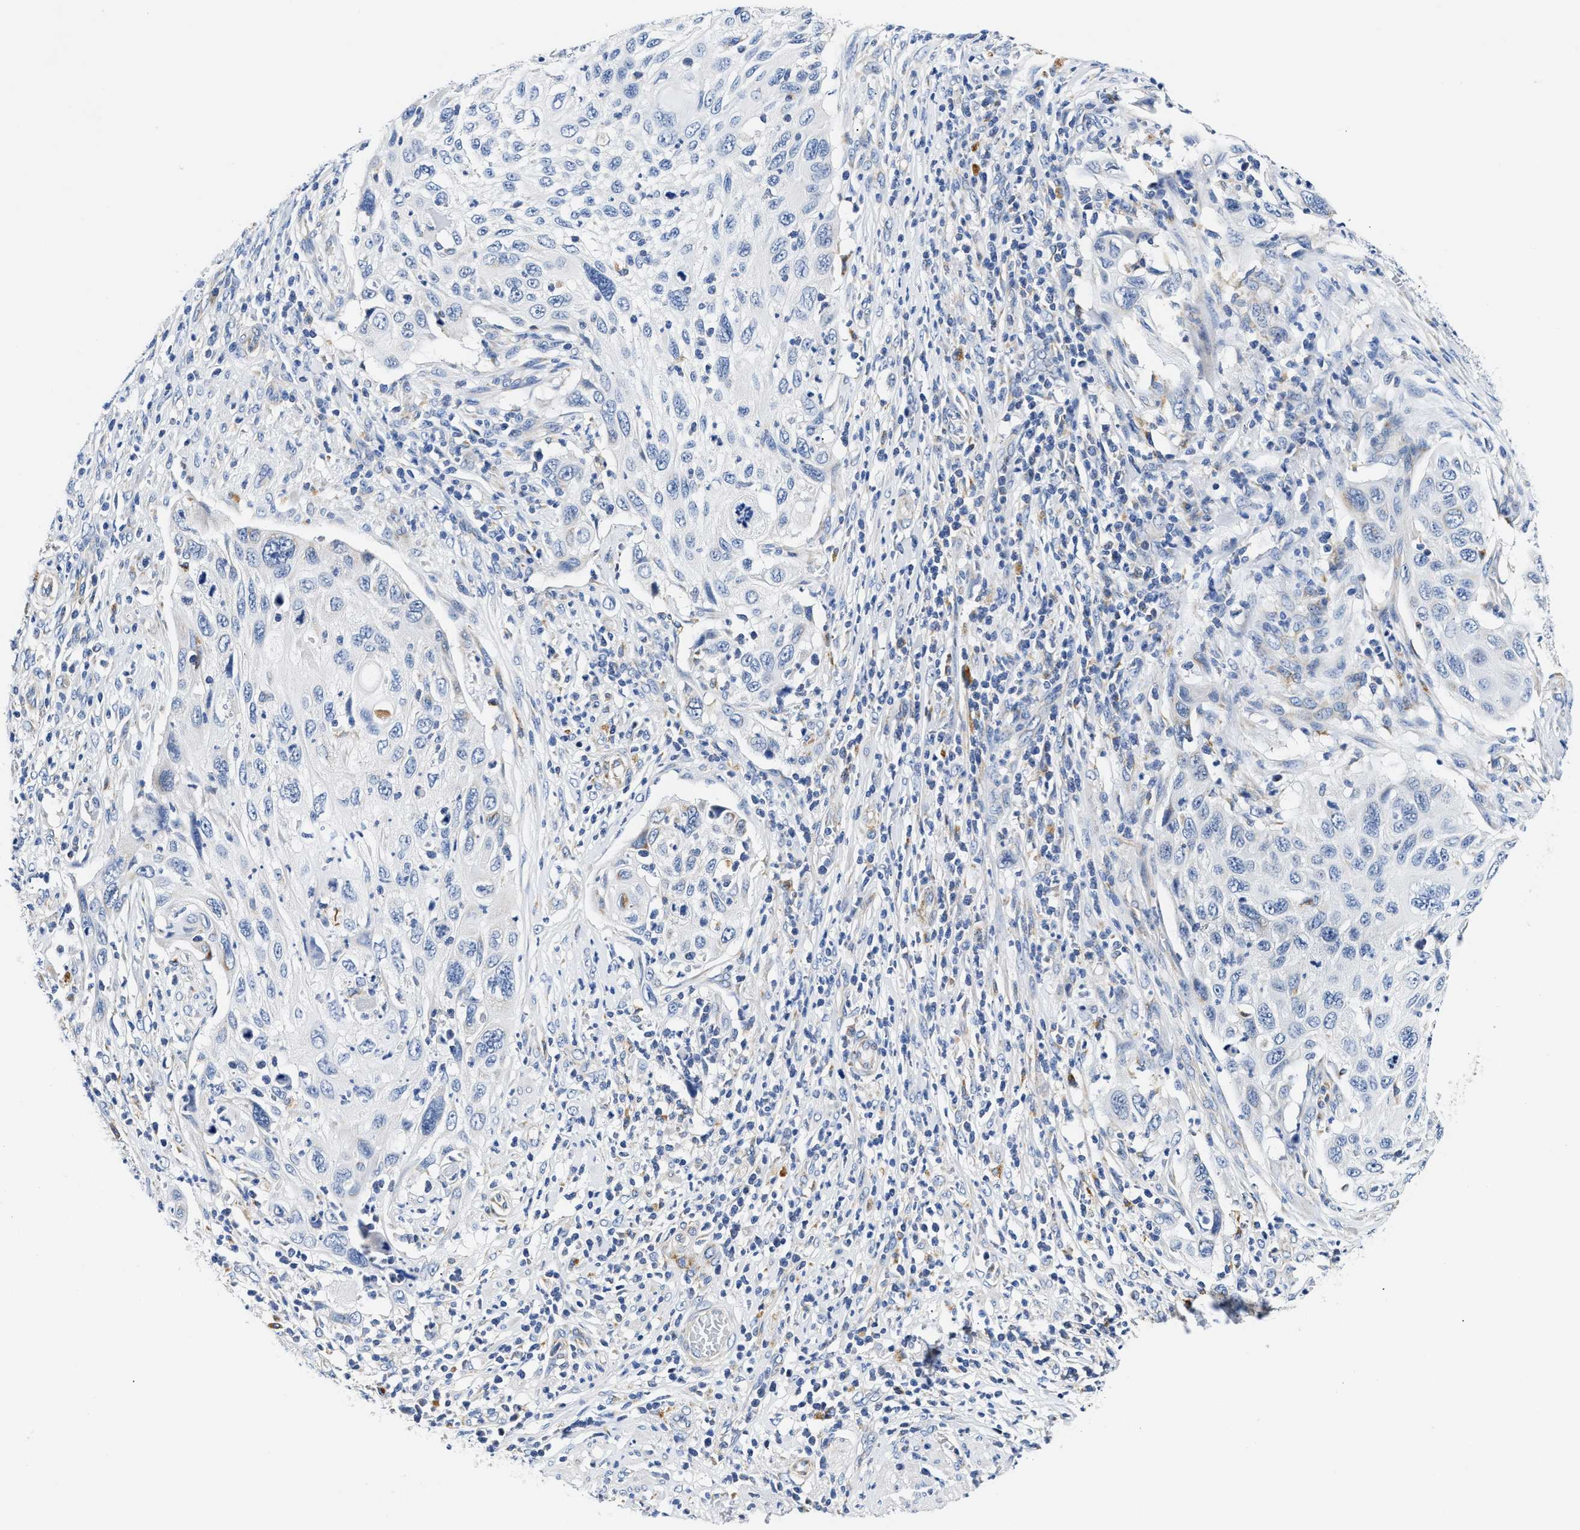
{"staining": {"intensity": "negative", "quantity": "none", "location": "none"}, "tissue": "cervical cancer", "cell_type": "Tumor cells", "image_type": "cancer", "snomed": [{"axis": "morphology", "description": "Squamous cell carcinoma, NOS"}, {"axis": "topography", "description": "Cervix"}], "caption": "Immunohistochemistry image of human cervical squamous cell carcinoma stained for a protein (brown), which reveals no staining in tumor cells.", "gene": "ACADVL", "patient": {"sex": "female", "age": 70}}